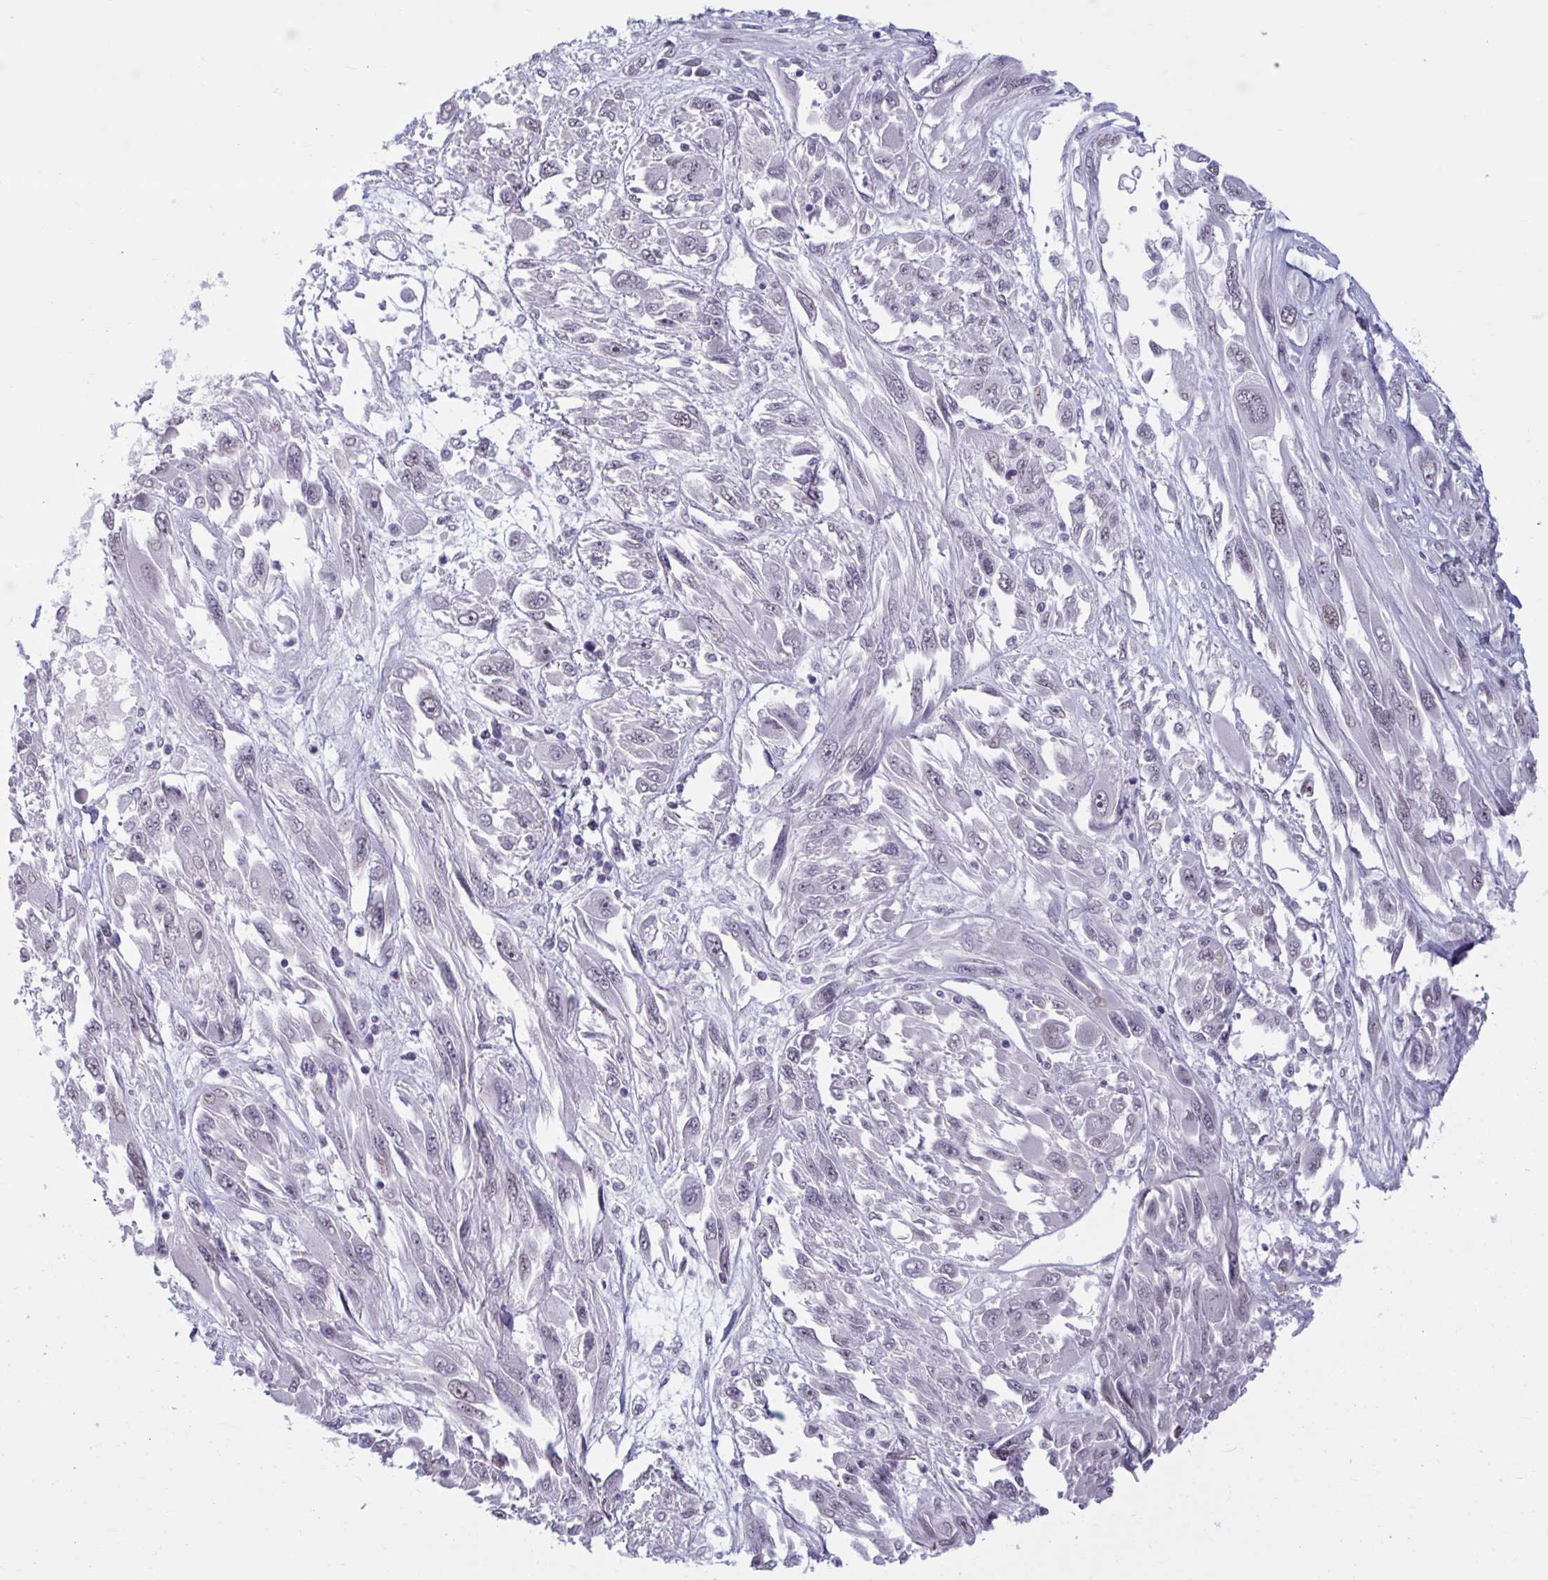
{"staining": {"intensity": "weak", "quantity": "<25%", "location": "nuclear"}, "tissue": "melanoma", "cell_type": "Tumor cells", "image_type": "cancer", "snomed": [{"axis": "morphology", "description": "Malignant melanoma, NOS"}, {"axis": "topography", "description": "Skin"}], "caption": "Human melanoma stained for a protein using immunohistochemistry reveals no staining in tumor cells.", "gene": "HSD17B6", "patient": {"sex": "female", "age": 91}}